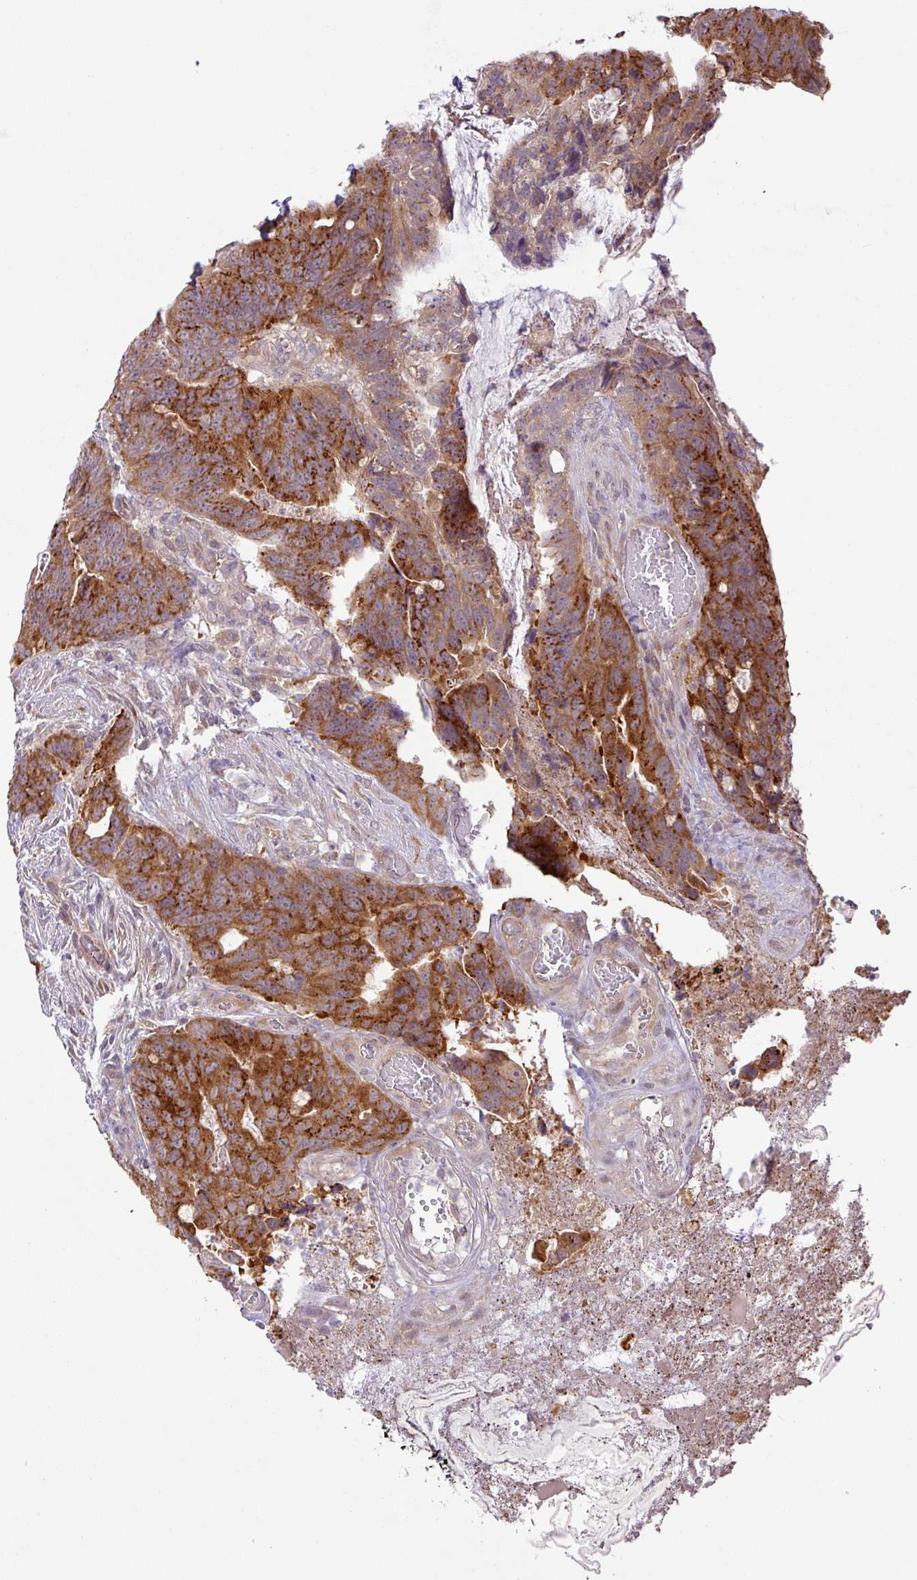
{"staining": {"intensity": "strong", "quantity": ">75%", "location": "cytoplasmic/membranous"}, "tissue": "colorectal cancer", "cell_type": "Tumor cells", "image_type": "cancer", "snomed": [{"axis": "morphology", "description": "Adenocarcinoma, NOS"}, {"axis": "topography", "description": "Colon"}], "caption": "Approximately >75% of tumor cells in human colorectal cancer show strong cytoplasmic/membranous protein staining as visualized by brown immunohistochemical staining.", "gene": "GALNT12", "patient": {"sex": "female", "age": 82}}